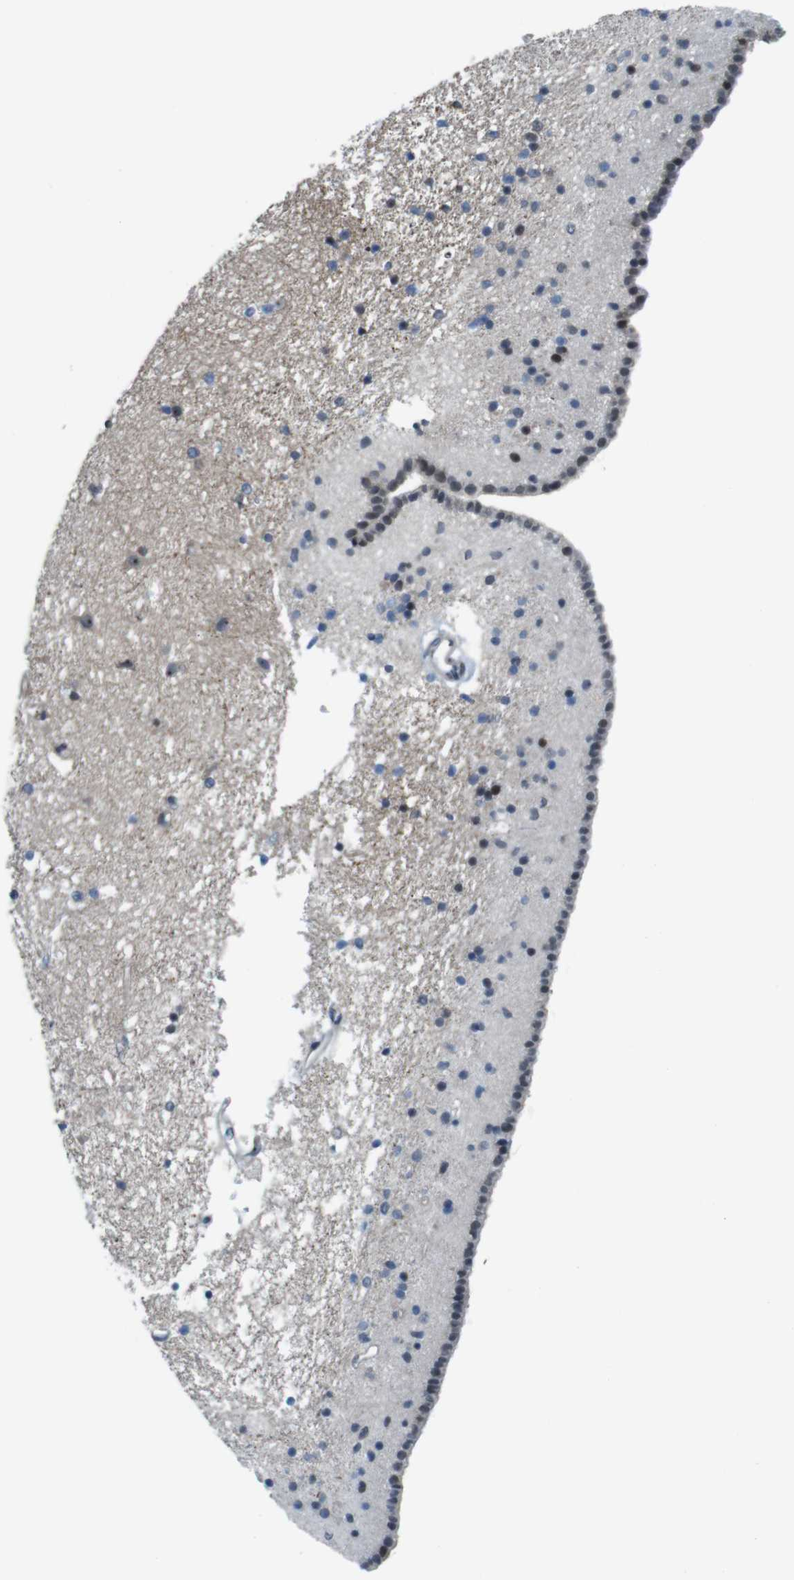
{"staining": {"intensity": "moderate", "quantity": "<25%", "location": "nuclear"}, "tissue": "caudate", "cell_type": "Glial cells", "image_type": "normal", "snomed": [{"axis": "morphology", "description": "Normal tissue, NOS"}, {"axis": "topography", "description": "Lateral ventricle wall"}], "caption": "IHC of normal caudate reveals low levels of moderate nuclear staining in approximately <25% of glial cells.", "gene": "SMCO2", "patient": {"sex": "male", "age": 45}}